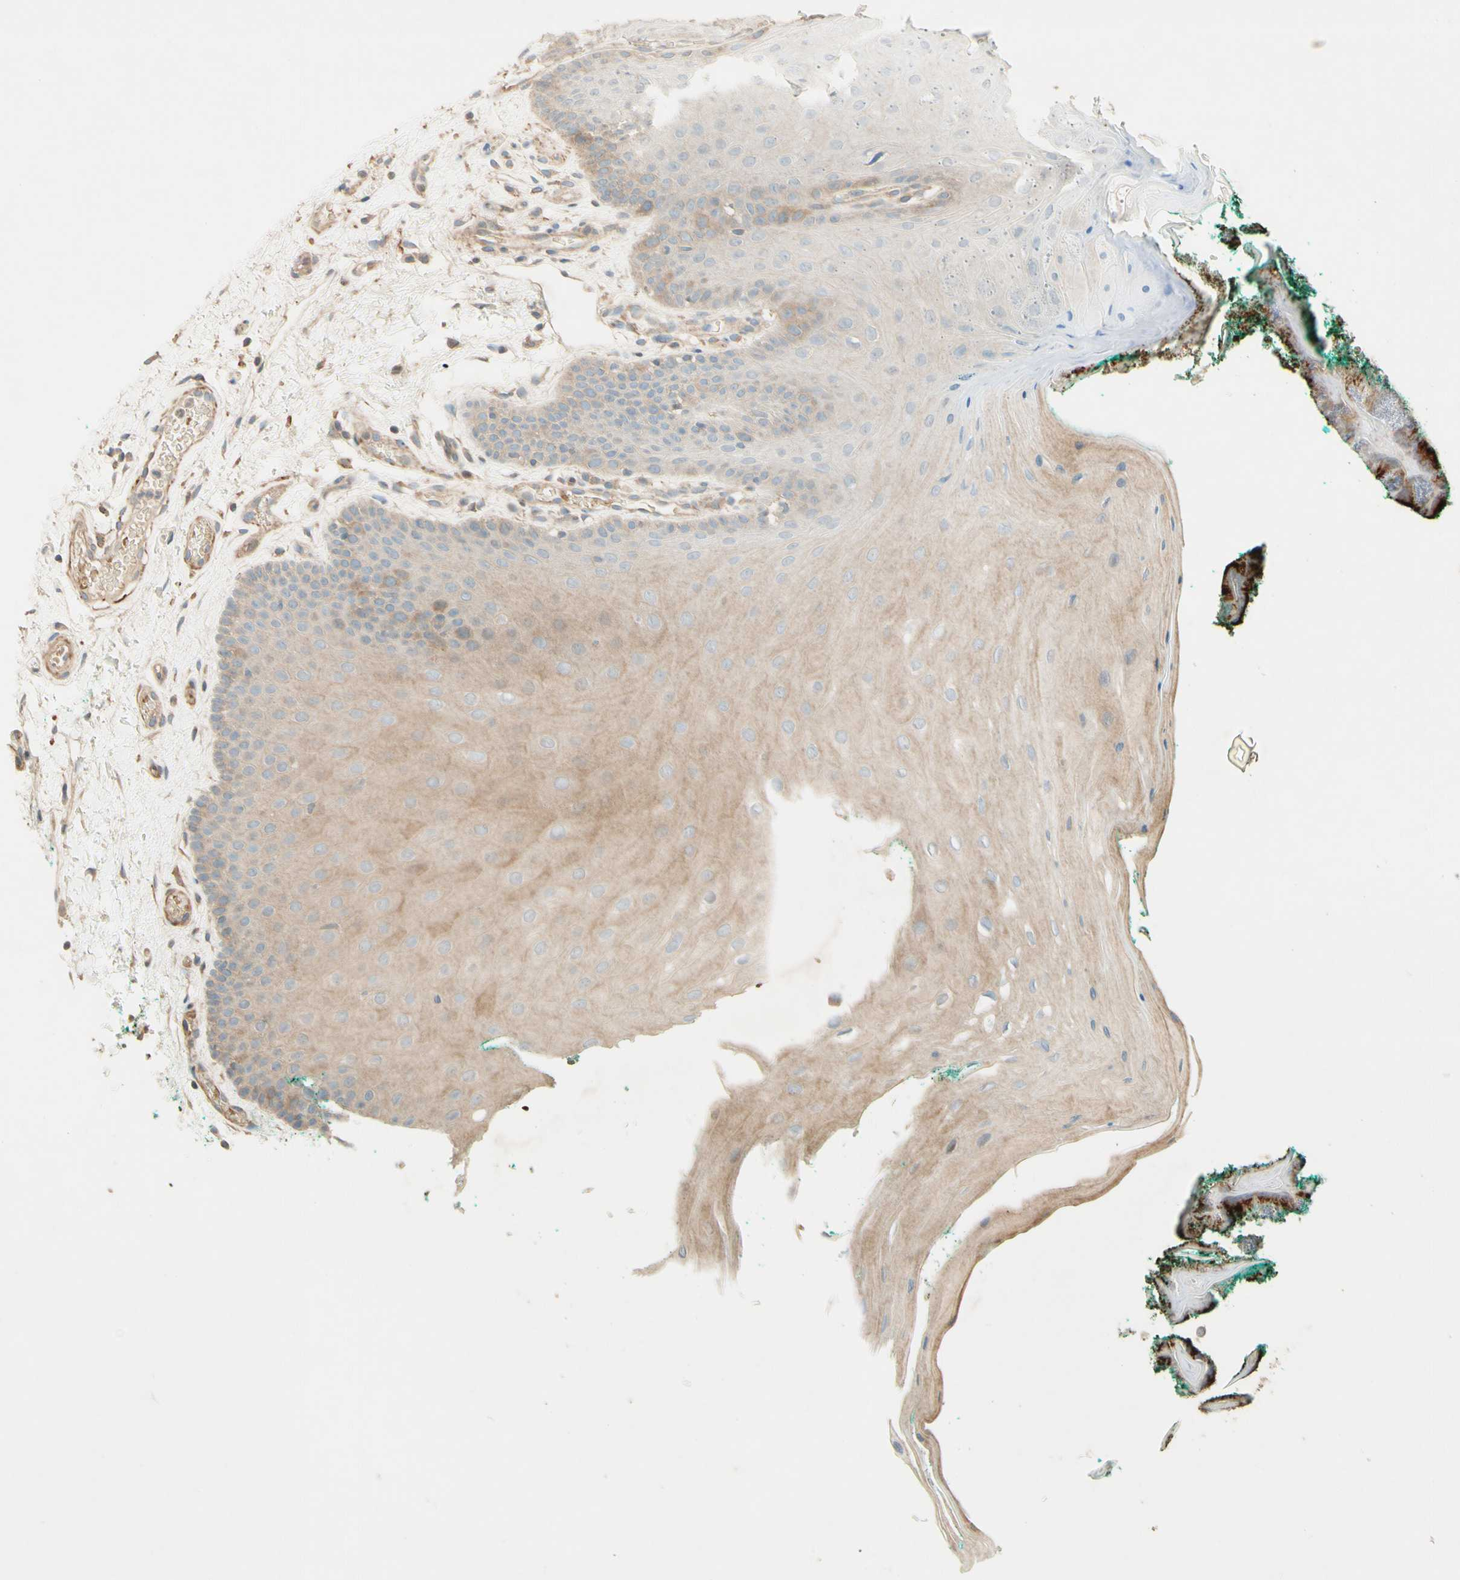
{"staining": {"intensity": "weak", "quantity": ">75%", "location": "cytoplasmic/membranous"}, "tissue": "oral mucosa", "cell_type": "Squamous epithelial cells", "image_type": "normal", "snomed": [{"axis": "morphology", "description": "Normal tissue, NOS"}, {"axis": "topography", "description": "Skeletal muscle"}, {"axis": "topography", "description": "Oral tissue"}], "caption": "The photomicrograph demonstrates immunohistochemical staining of benign oral mucosa. There is weak cytoplasmic/membranous positivity is seen in approximately >75% of squamous epithelial cells.", "gene": "ADAM17", "patient": {"sex": "male", "age": 58}}